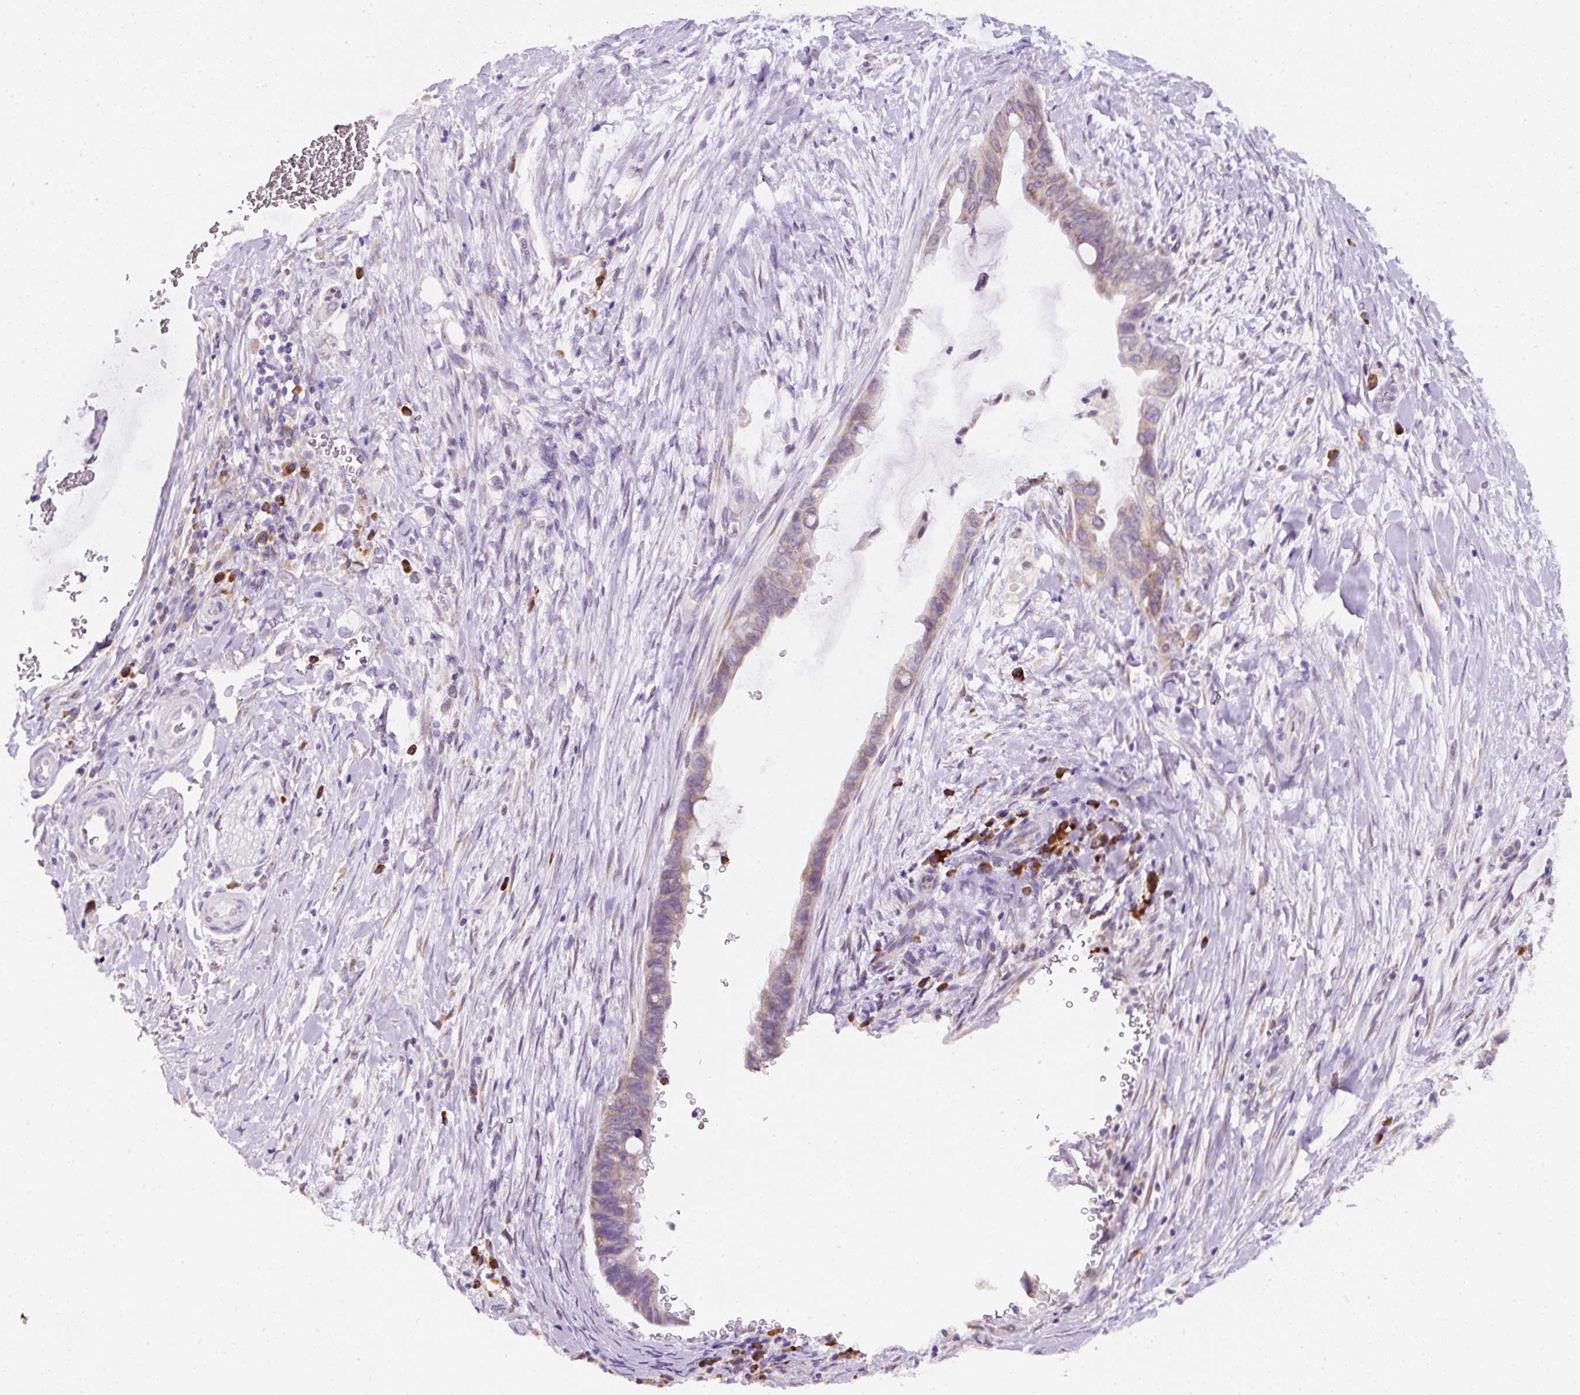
{"staining": {"intensity": "negative", "quantity": "none", "location": "none"}, "tissue": "pancreatic cancer", "cell_type": "Tumor cells", "image_type": "cancer", "snomed": [{"axis": "morphology", "description": "Adenocarcinoma, NOS"}, {"axis": "topography", "description": "Pancreas"}], "caption": "This is an immunohistochemistry micrograph of human pancreatic cancer. There is no staining in tumor cells.", "gene": "DDOST", "patient": {"sex": "male", "age": 75}}